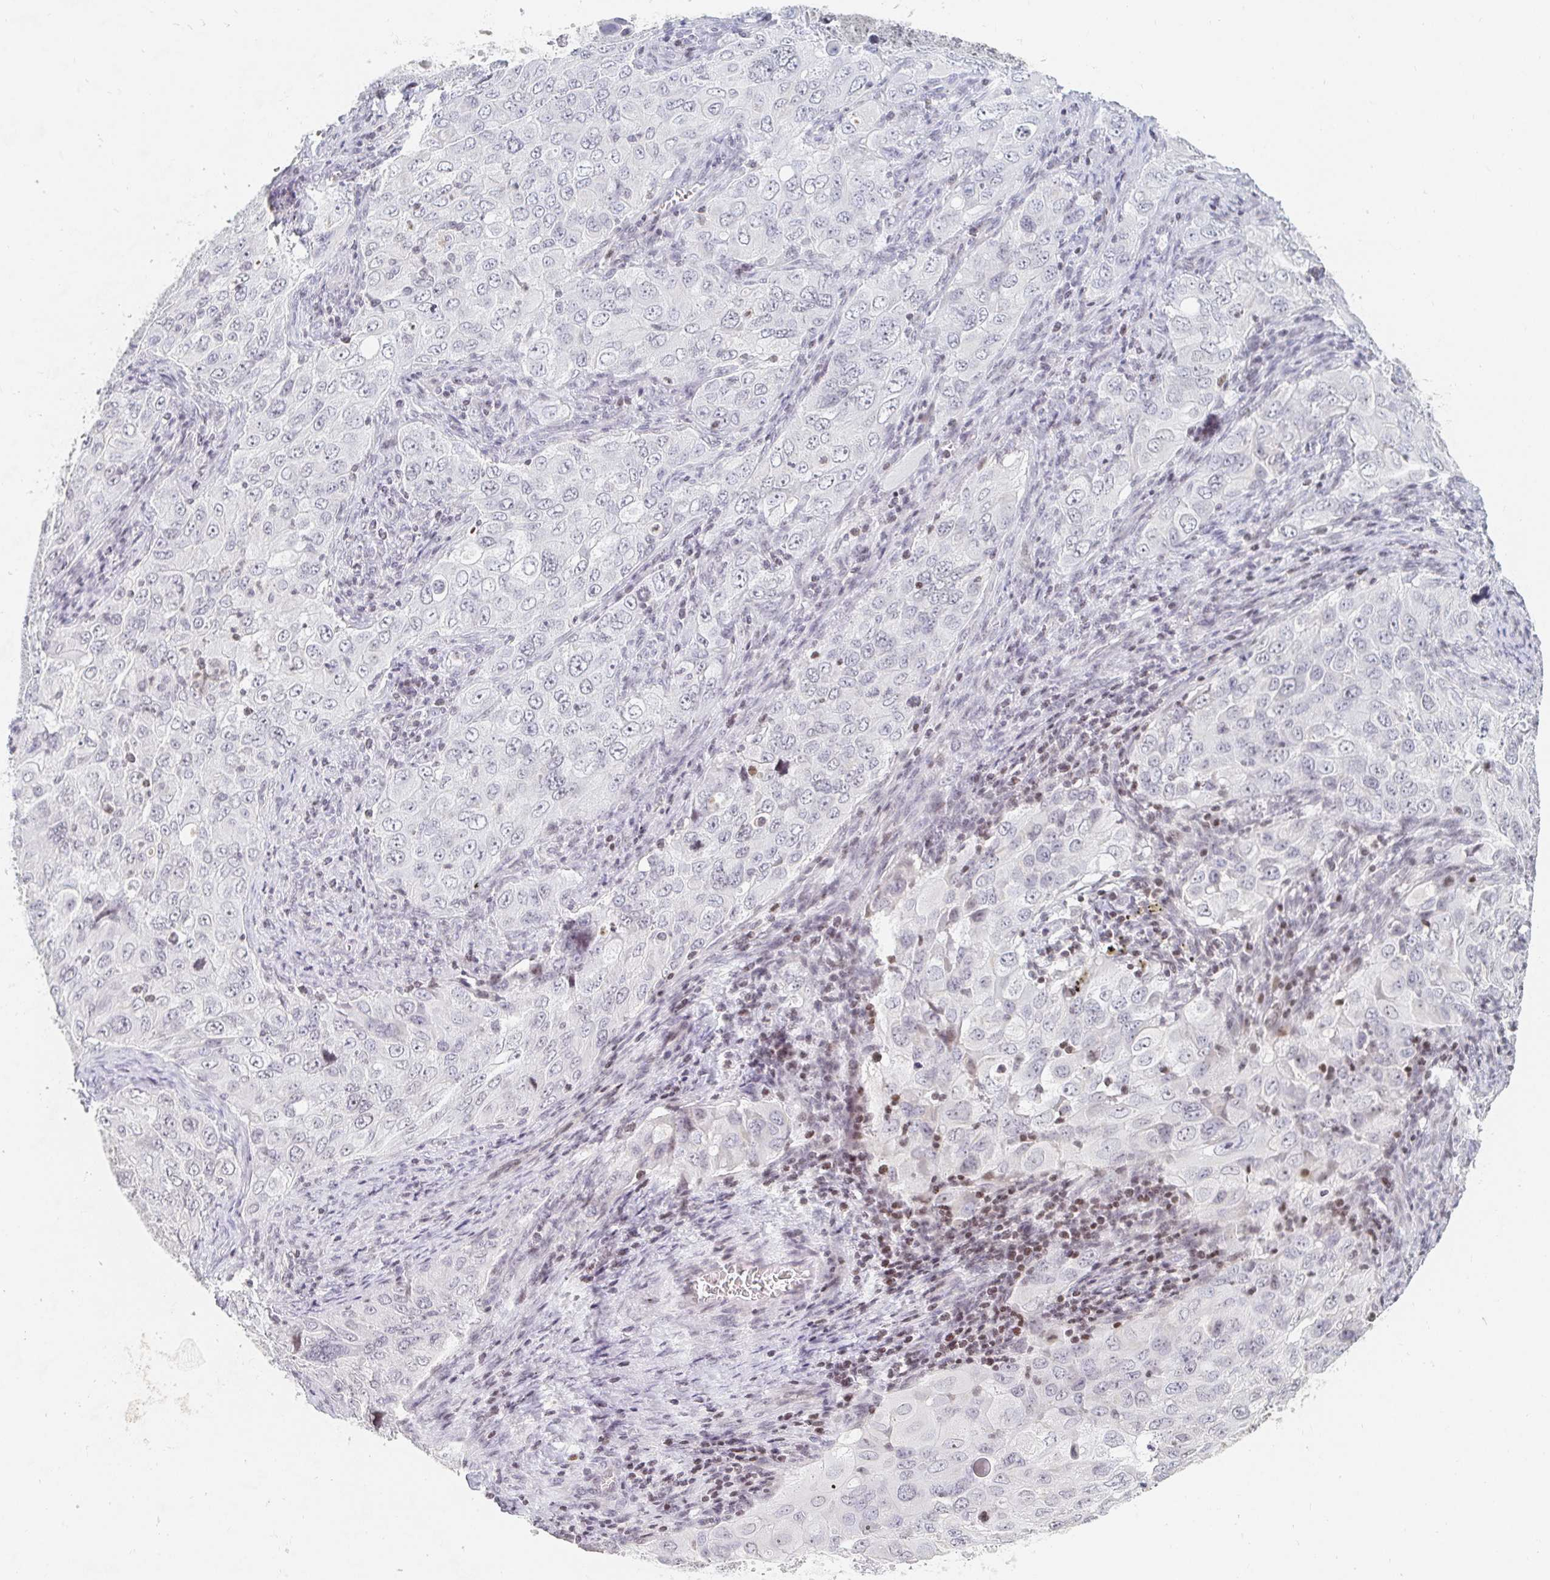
{"staining": {"intensity": "negative", "quantity": "none", "location": "none"}, "tissue": "lung cancer", "cell_type": "Tumor cells", "image_type": "cancer", "snomed": [{"axis": "morphology", "description": "Adenocarcinoma, NOS"}, {"axis": "morphology", "description": "Adenocarcinoma, metastatic, NOS"}, {"axis": "topography", "description": "Lymph node"}, {"axis": "topography", "description": "Lung"}], "caption": "DAB (3,3'-diaminobenzidine) immunohistochemical staining of lung cancer (metastatic adenocarcinoma) exhibits no significant positivity in tumor cells.", "gene": "NME9", "patient": {"sex": "female", "age": 42}}